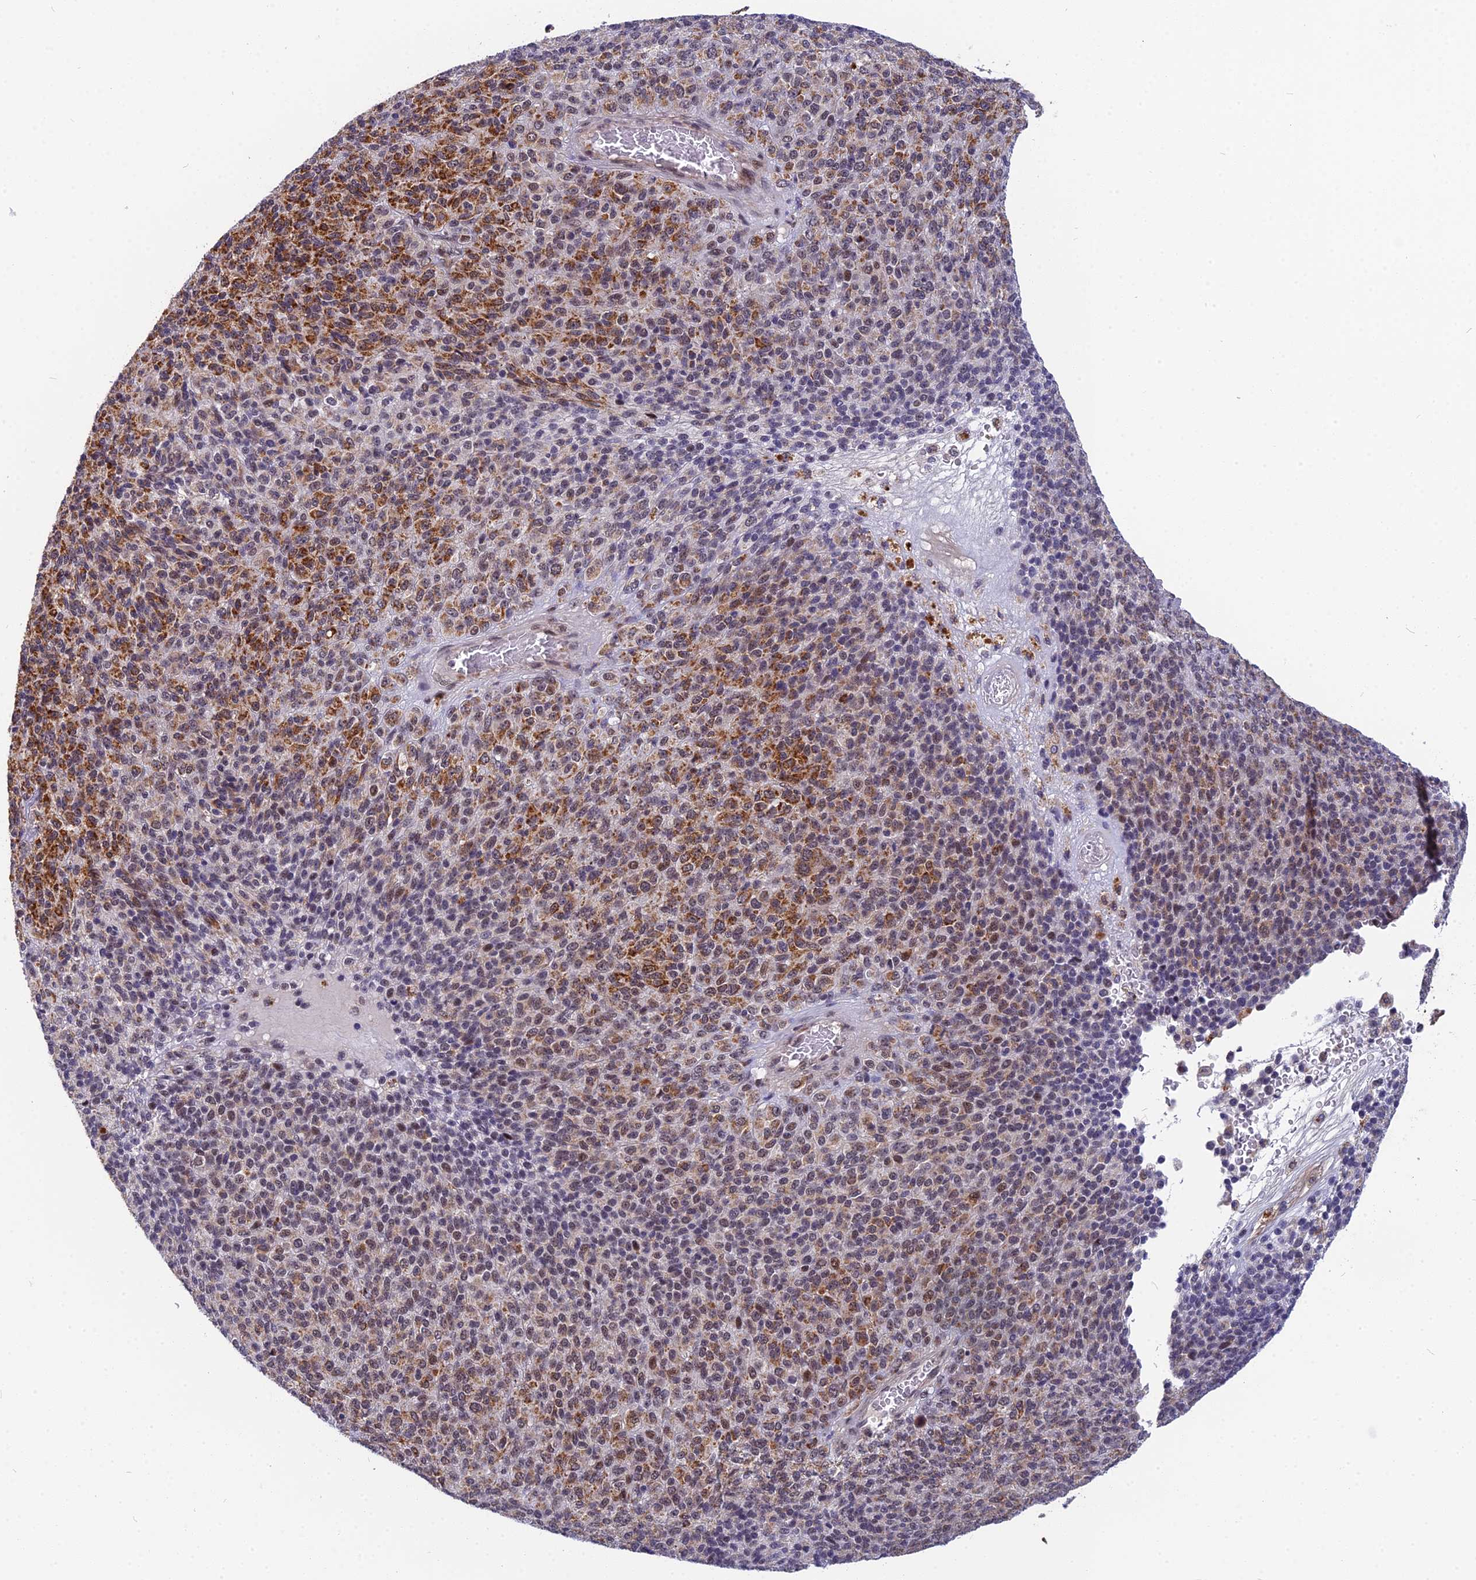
{"staining": {"intensity": "moderate", "quantity": "25%-75%", "location": "cytoplasmic/membranous"}, "tissue": "melanoma", "cell_type": "Tumor cells", "image_type": "cancer", "snomed": [{"axis": "morphology", "description": "Malignant melanoma, Metastatic site"}, {"axis": "topography", "description": "Brain"}], "caption": "Brown immunohistochemical staining in melanoma reveals moderate cytoplasmic/membranous expression in about 25%-75% of tumor cells.", "gene": "CMC1", "patient": {"sex": "female", "age": 56}}